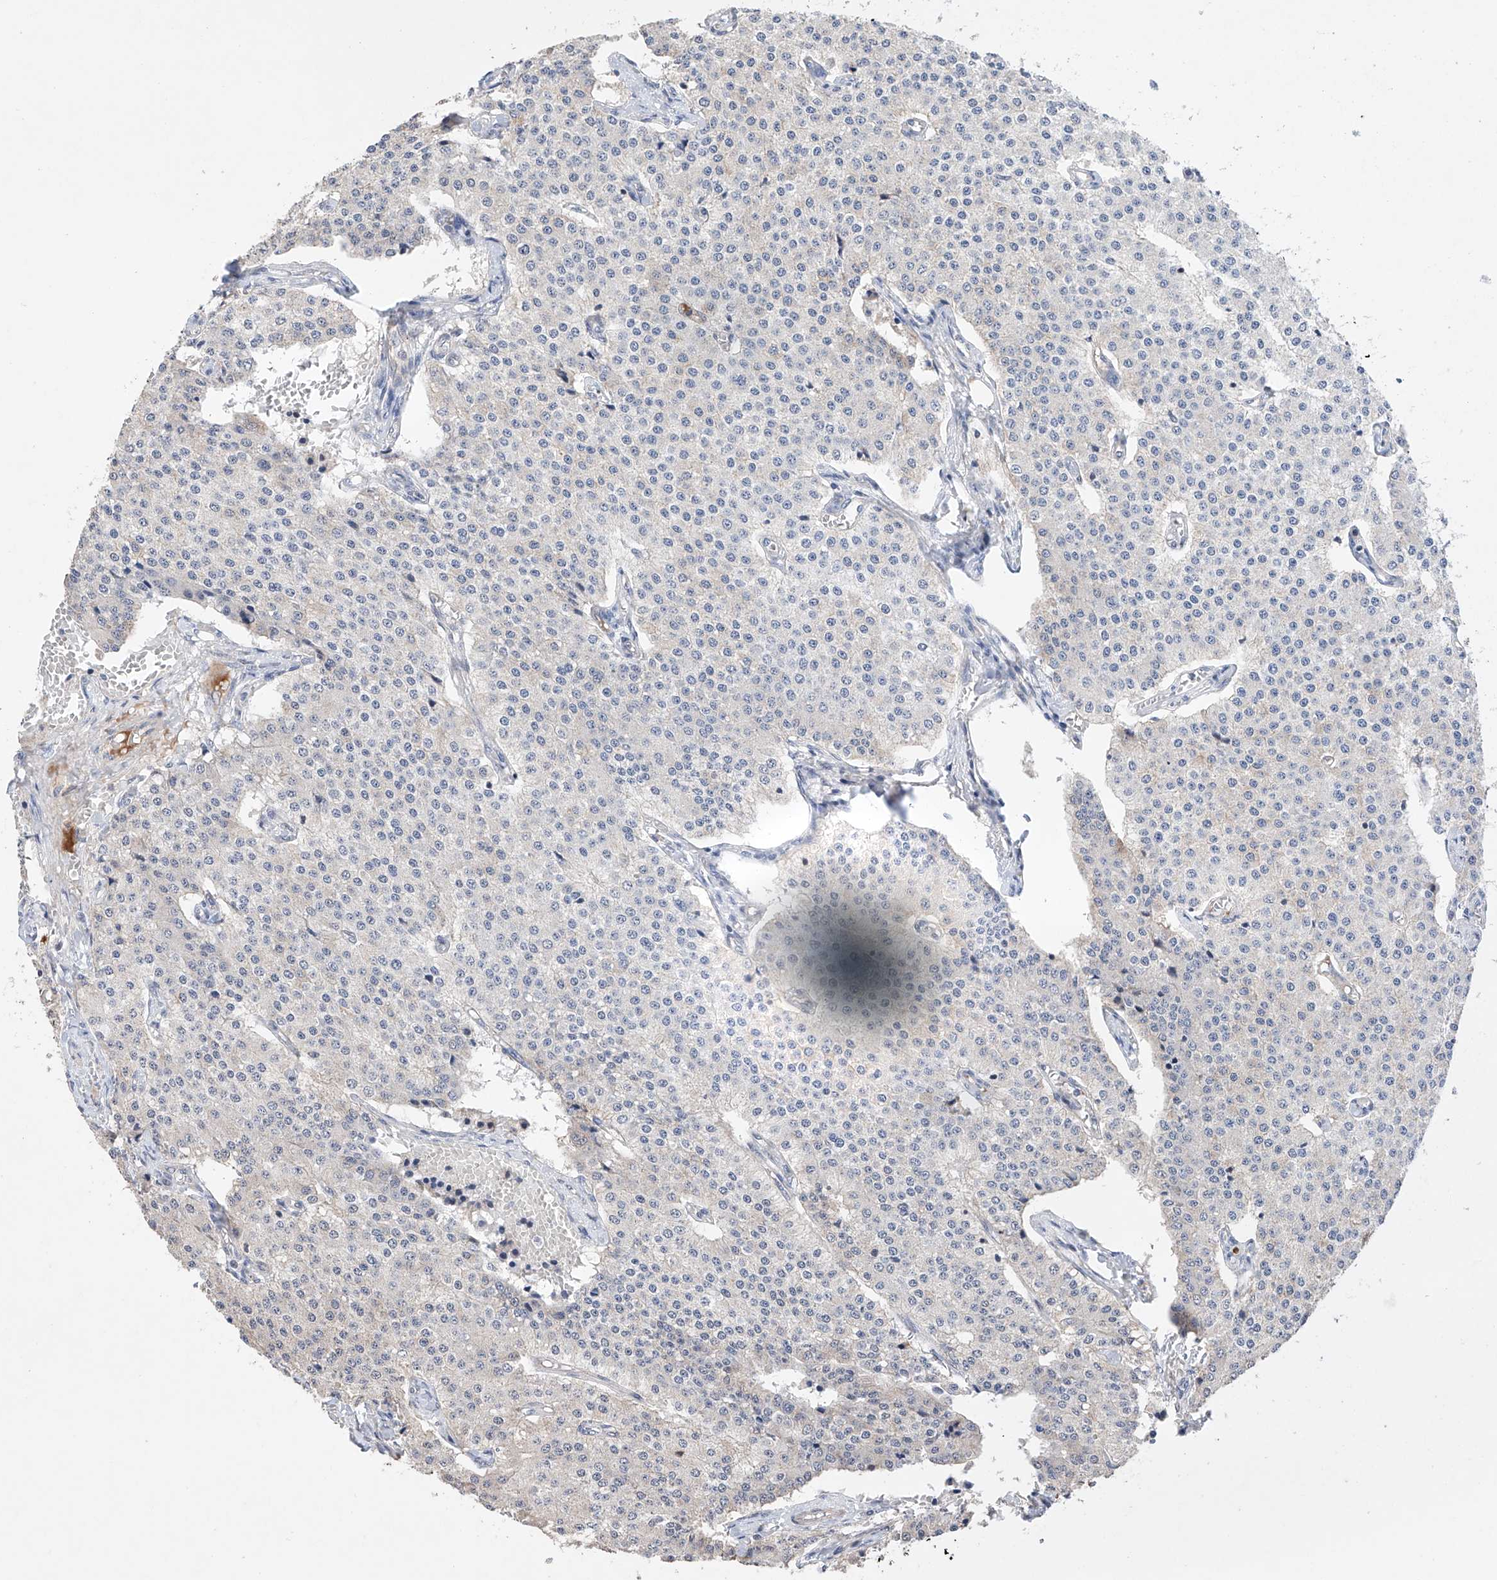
{"staining": {"intensity": "negative", "quantity": "none", "location": "none"}, "tissue": "carcinoid", "cell_type": "Tumor cells", "image_type": "cancer", "snomed": [{"axis": "morphology", "description": "Carcinoid, malignant, NOS"}, {"axis": "topography", "description": "Colon"}], "caption": "This is an IHC image of malignant carcinoid. There is no staining in tumor cells.", "gene": "AFG1L", "patient": {"sex": "female", "age": 52}}